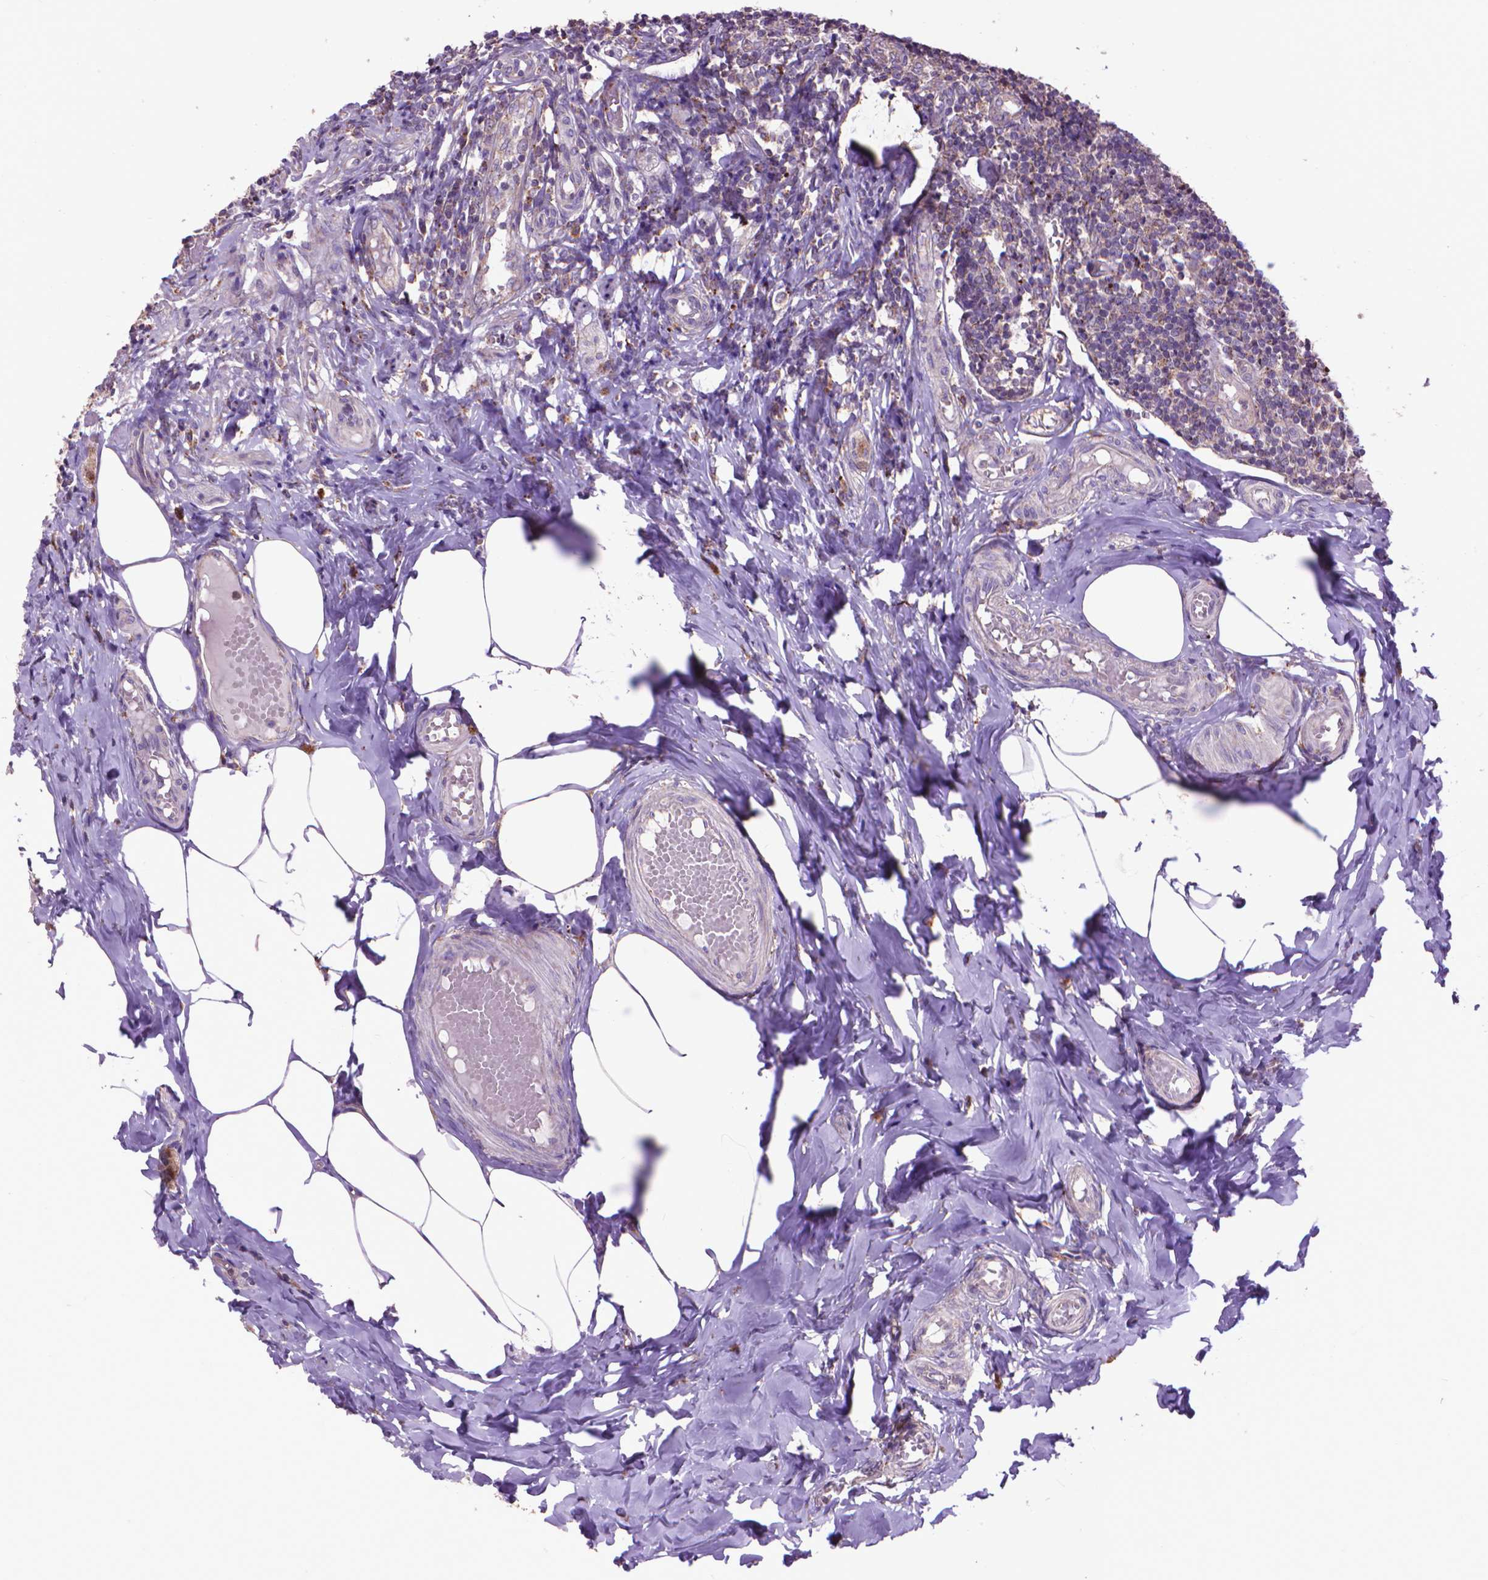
{"staining": {"intensity": "strong", "quantity": ">75%", "location": "cytoplasmic/membranous"}, "tissue": "appendix", "cell_type": "Glandular cells", "image_type": "normal", "snomed": [{"axis": "morphology", "description": "Normal tissue, NOS"}, {"axis": "topography", "description": "Appendix"}], "caption": "Appendix stained for a protein (brown) displays strong cytoplasmic/membranous positive positivity in approximately >75% of glandular cells.", "gene": "GLB1", "patient": {"sex": "female", "age": 32}}